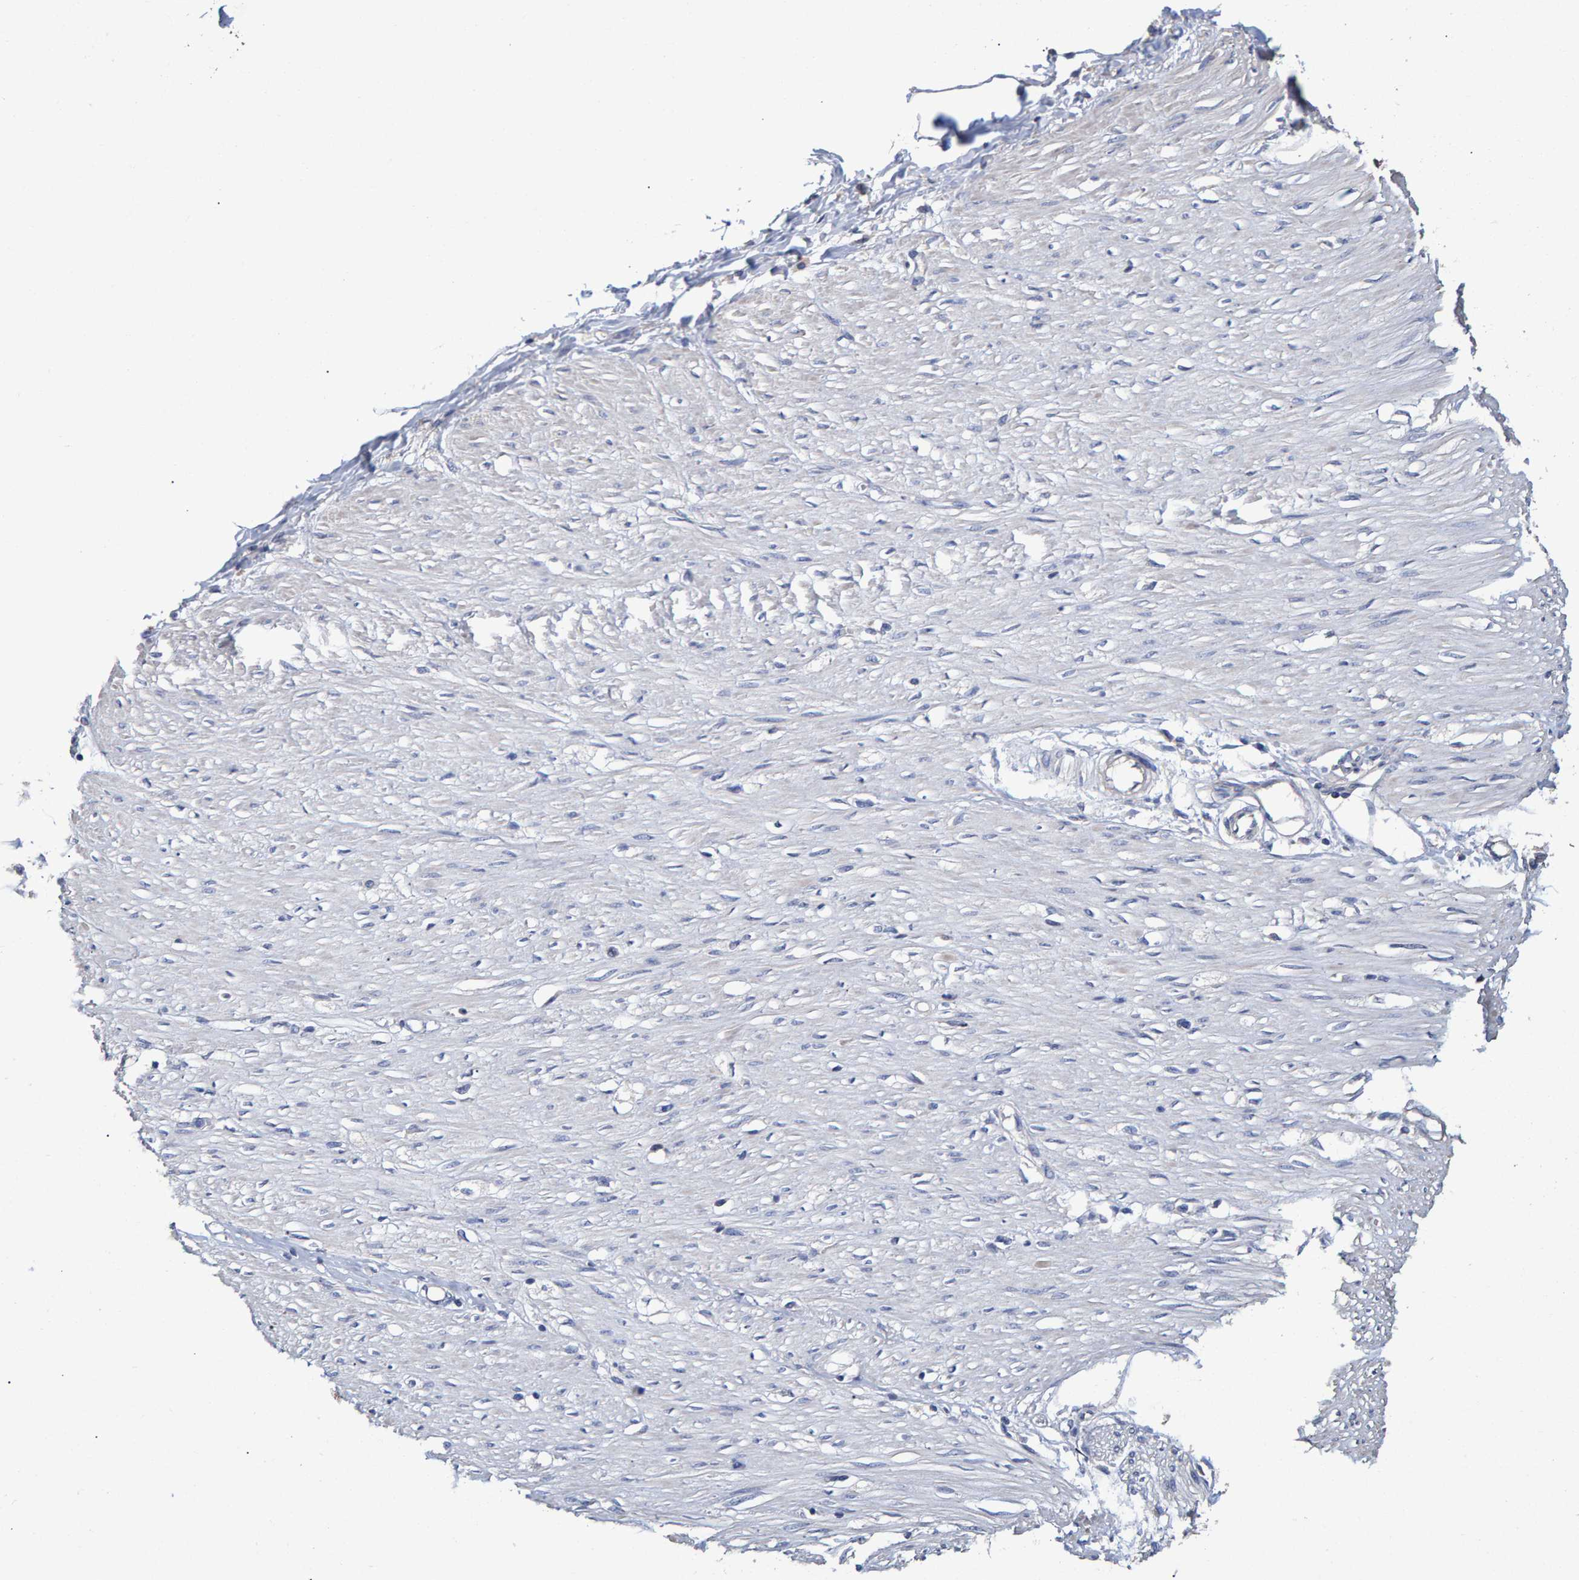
{"staining": {"intensity": "negative", "quantity": "none", "location": "none"}, "tissue": "adipose tissue", "cell_type": "Adipocytes", "image_type": "normal", "snomed": [{"axis": "morphology", "description": "Normal tissue, NOS"}, {"axis": "morphology", "description": "Adenocarcinoma, NOS"}, {"axis": "topography", "description": "Colon"}, {"axis": "topography", "description": "Peripheral nerve tissue"}], "caption": "An immunohistochemistry histopathology image of benign adipose tissue is shown. There is no staining in adipocytes of adipose tissue. (Stains: DAB (3,3'-diaminobenzidine) immunohistochemistry with hematoxylin counter stain, Microscopy: brightfield microscopy at high magnification).", "gene": "HEMGN", "patient": {"sex": "male", "age": 14}}